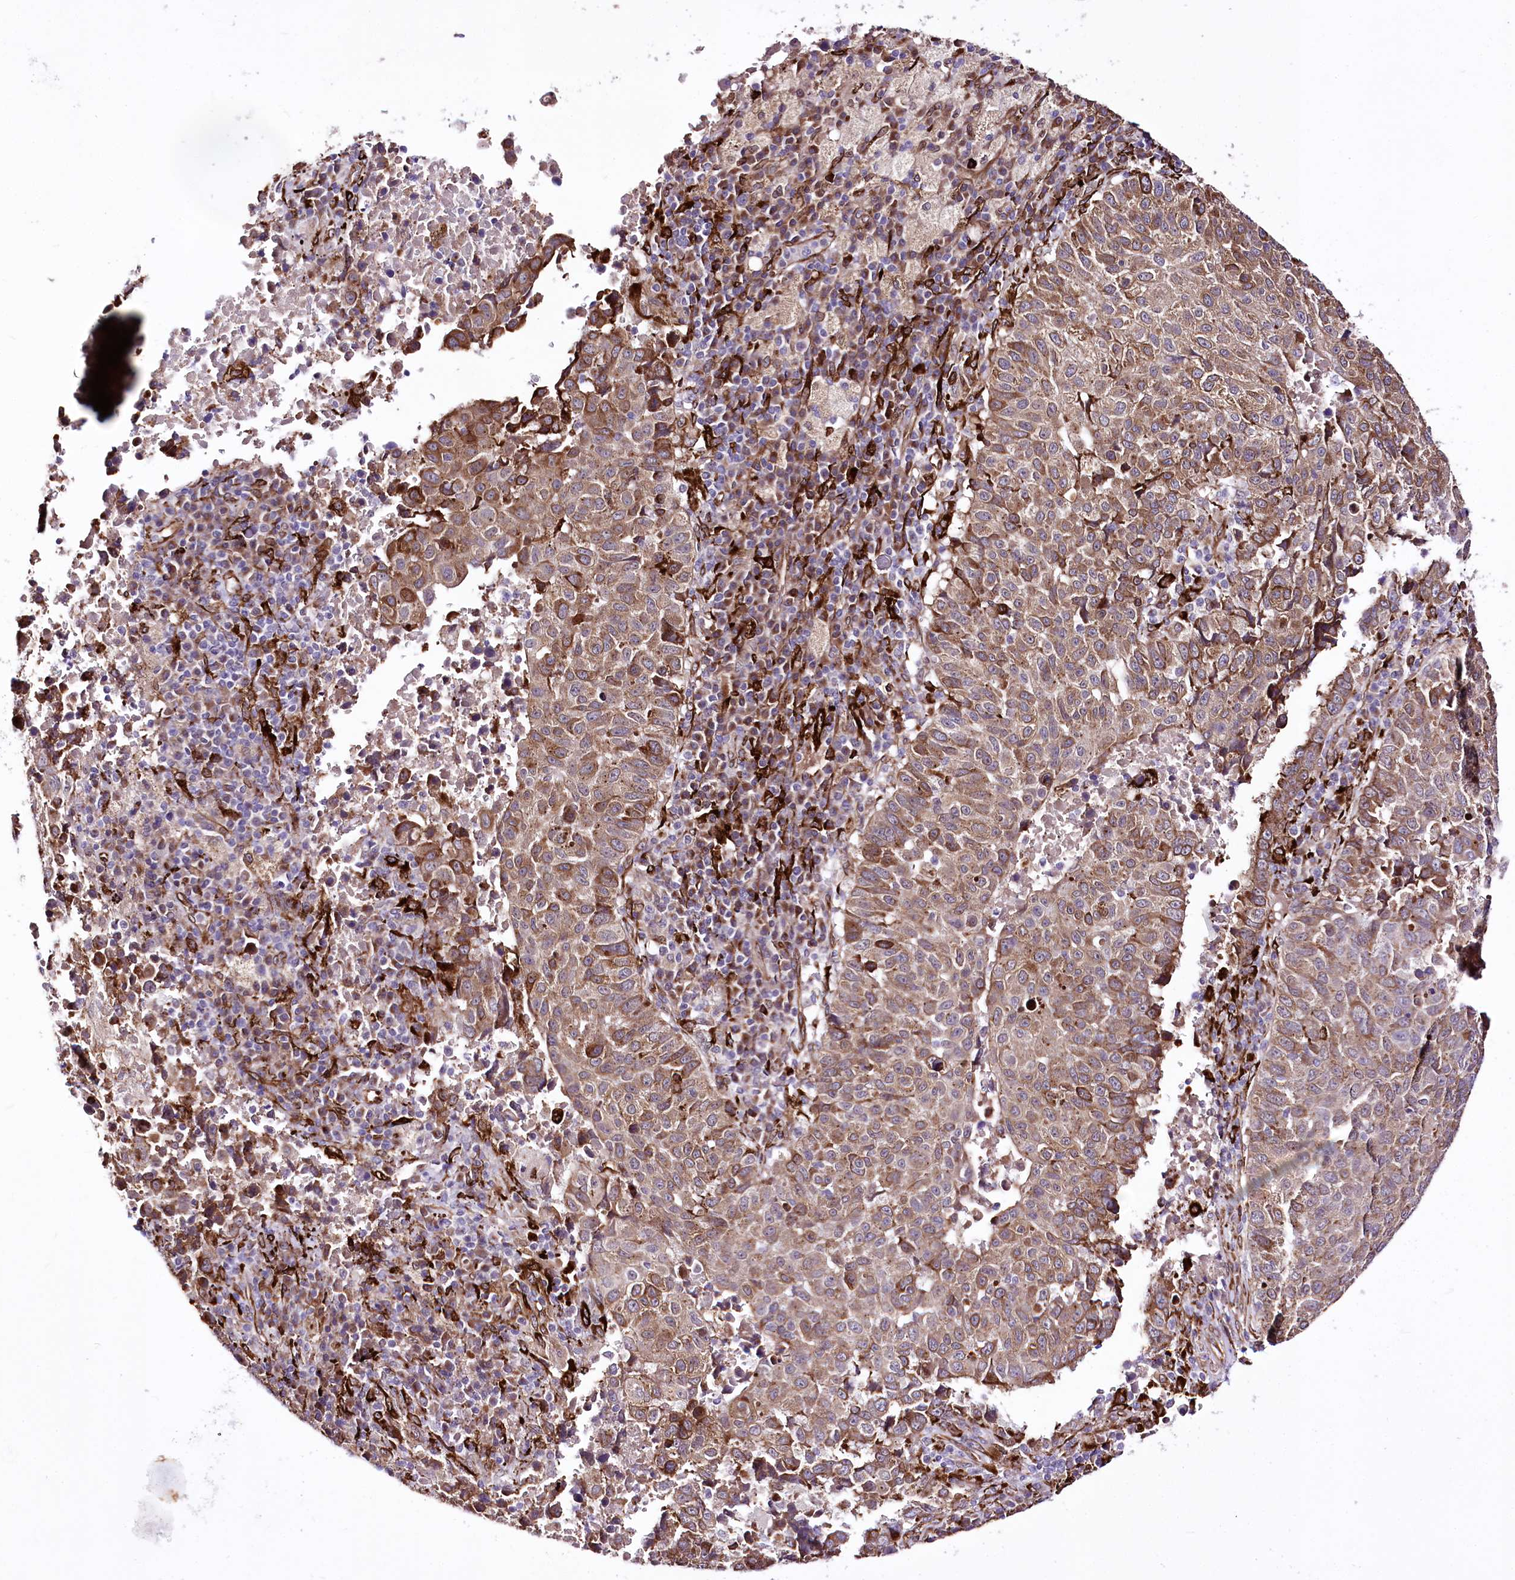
{"staining": {"intensity": "moderate", "quantity": ">75%", "location": "cytoplasmic/membranous"}, "tissue": "lung cancer", "cell_type": "Tumor cells", "image_type": "cancer", "snomed": [{"axis": "morphology", "description": "Squamous cell carcinoma, NOS"}, {"axis": "topography", "description": "Lung"}], "caption": "Human lung squamous cell carcinoma stained with a brown dye reveals moderate cytoplasmic/membranous positive positivity in about >75% of tumor cells.", "gene": "WWC1", "patient": {"sex": "male", "age": 73}}